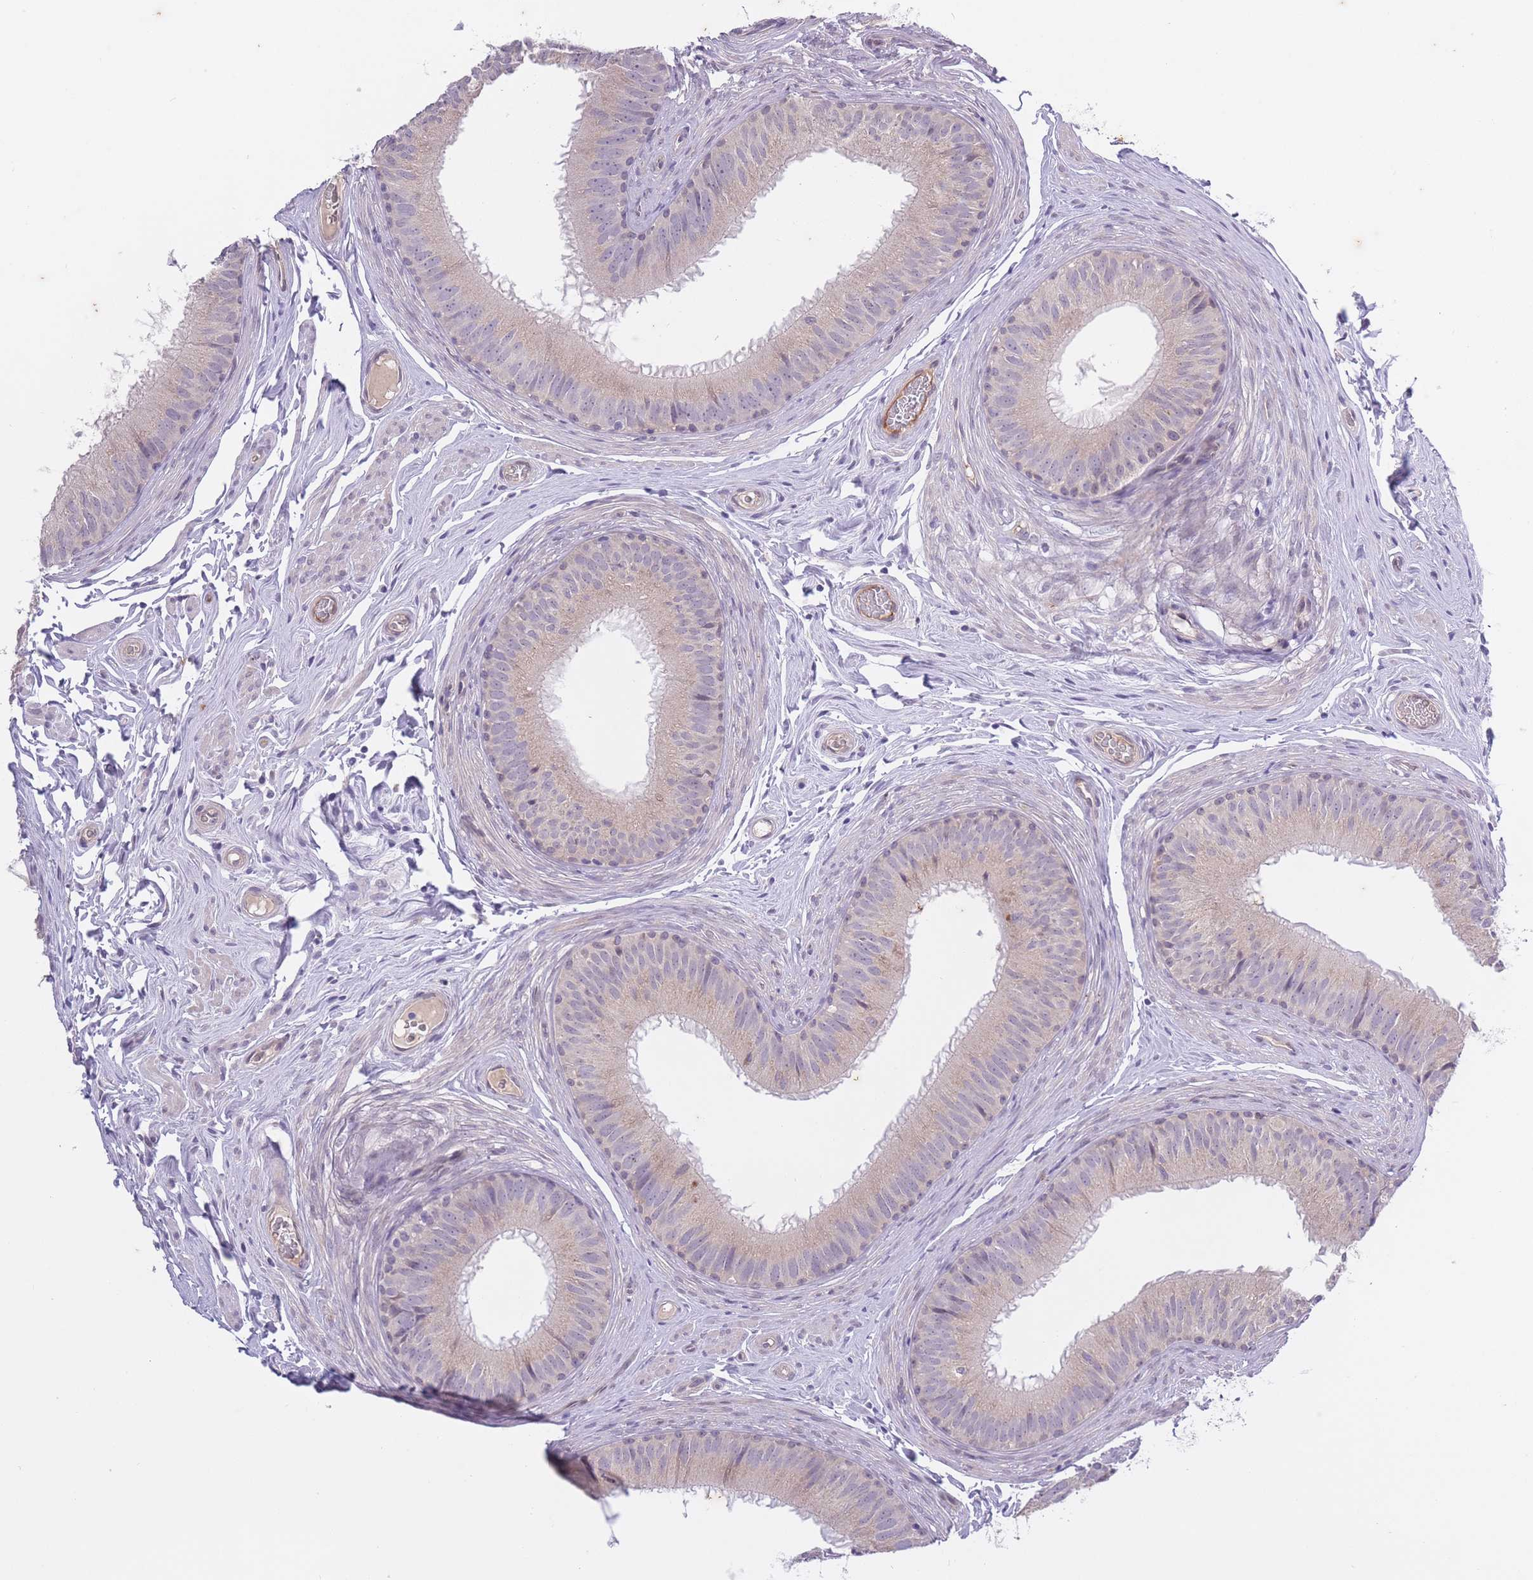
{"staining": {"intensity": "negative", "quantity": "none", "location": "none"}, "tissue": "epididymis", "cell_type": "Glandular cells", "image_type": "normal", "snomed": [{"axis": "morphology", "description": "Normal tissue, NOS"}, {"axis": "topography", "description": "Epididymis, spermatic cord, NOS"}], "caption": "Epididymis was stained to show a protein in brown. There is no significant positivity in glandular cells. The staining is performed using DAB brown chromogen with nuclei counter-stained in using hematoxylin.", "gene": "ARPIN", "patient": {"sex": "male", "age": 25}}